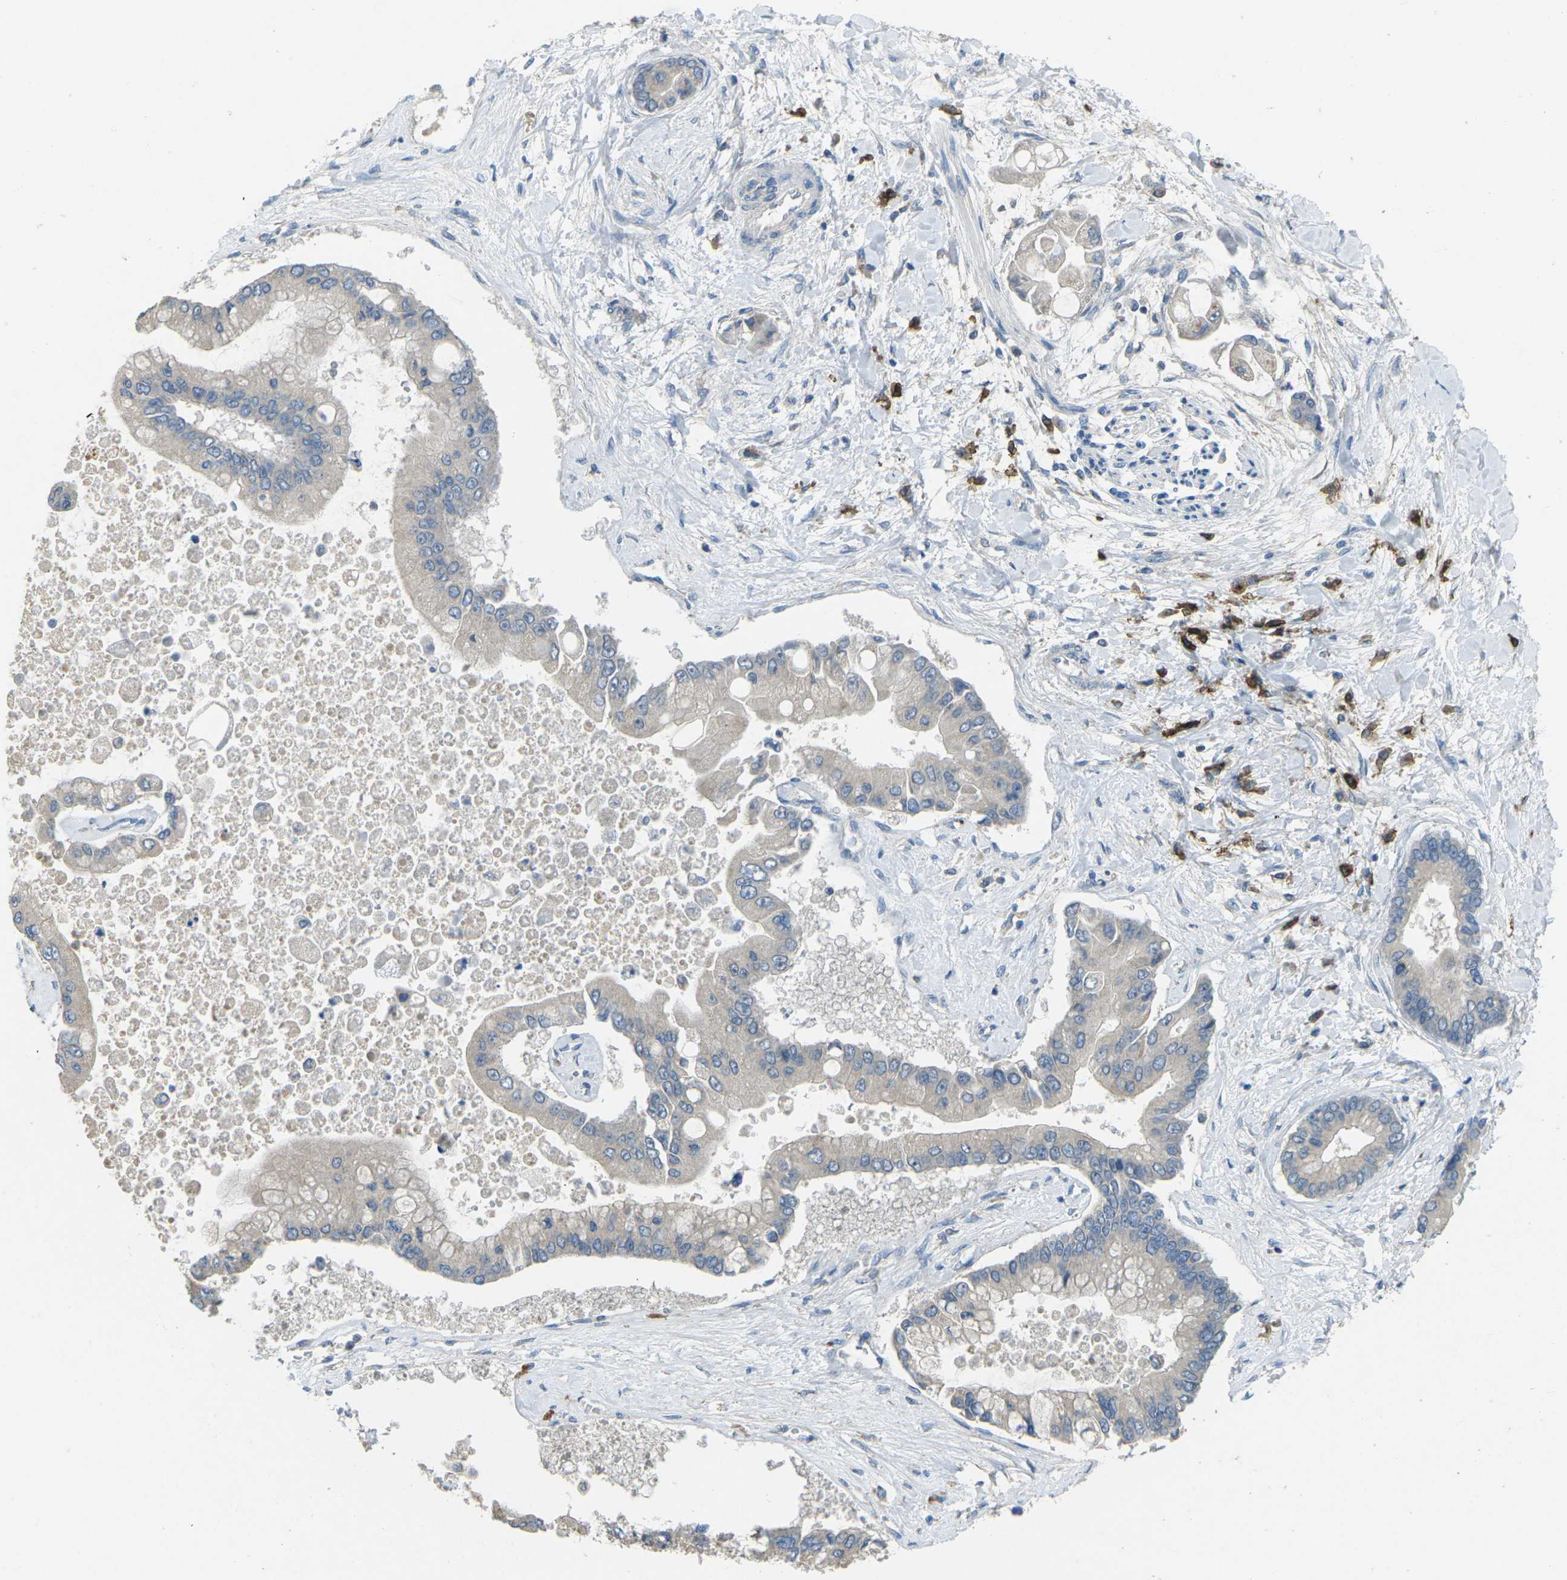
{"staining": {"intensity": "negative", "quantity": "none", "location": "none"}, "tissue": "liver cancer", "cell_type": "Tumor cells", "image_type": "cancer", "snomed": [{"axis": "morphology", "description": "Cholangiocarcinoma"}, {"axis": "topography", "description": "Liver"}], "caption": "Tumor cells show no significant staining in cholangiocarcinoma (liver).", "gene": "CD19", "patient": {"sex": "male", "age": 50}}